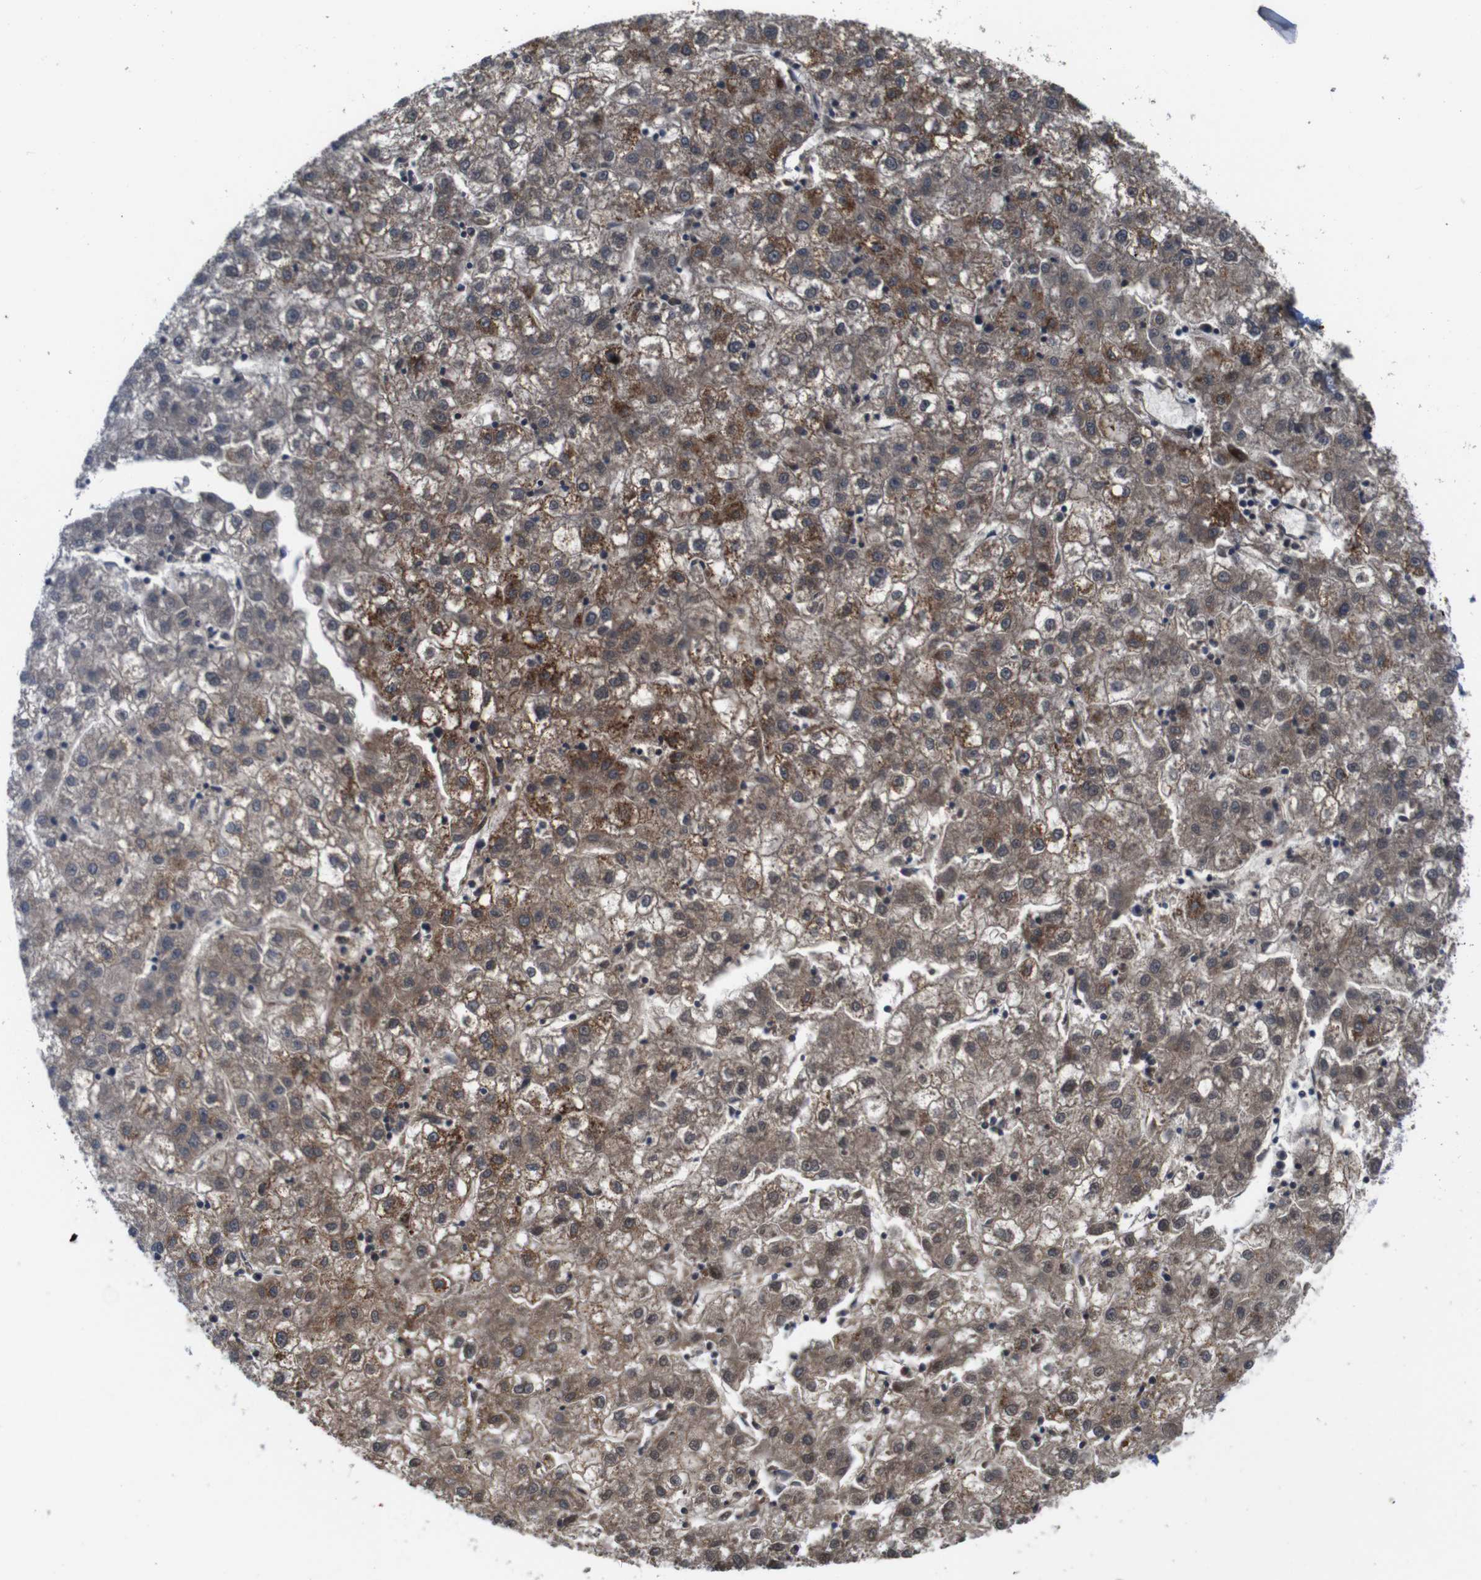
{"staining": {"intensity": "moderate", "quantity": "25%-75%", "location": "cytoplasmic/membranous,nuclear"}, "tissue": "liver cancer", "cell_type": "Tumor cells", "image_type": "cancer", "snomed": [{"axis": "morphology", "description": "Carcinoma, Hepatocellular, NOS"}, {"axis": "topography", "description": "Liver"}], "caption": "Human liver cancer stained with a protein marker exhibits moderate staining in tumor cells.", "gene": "GGT7", "patient": {"sex": "male", "age": 72}}